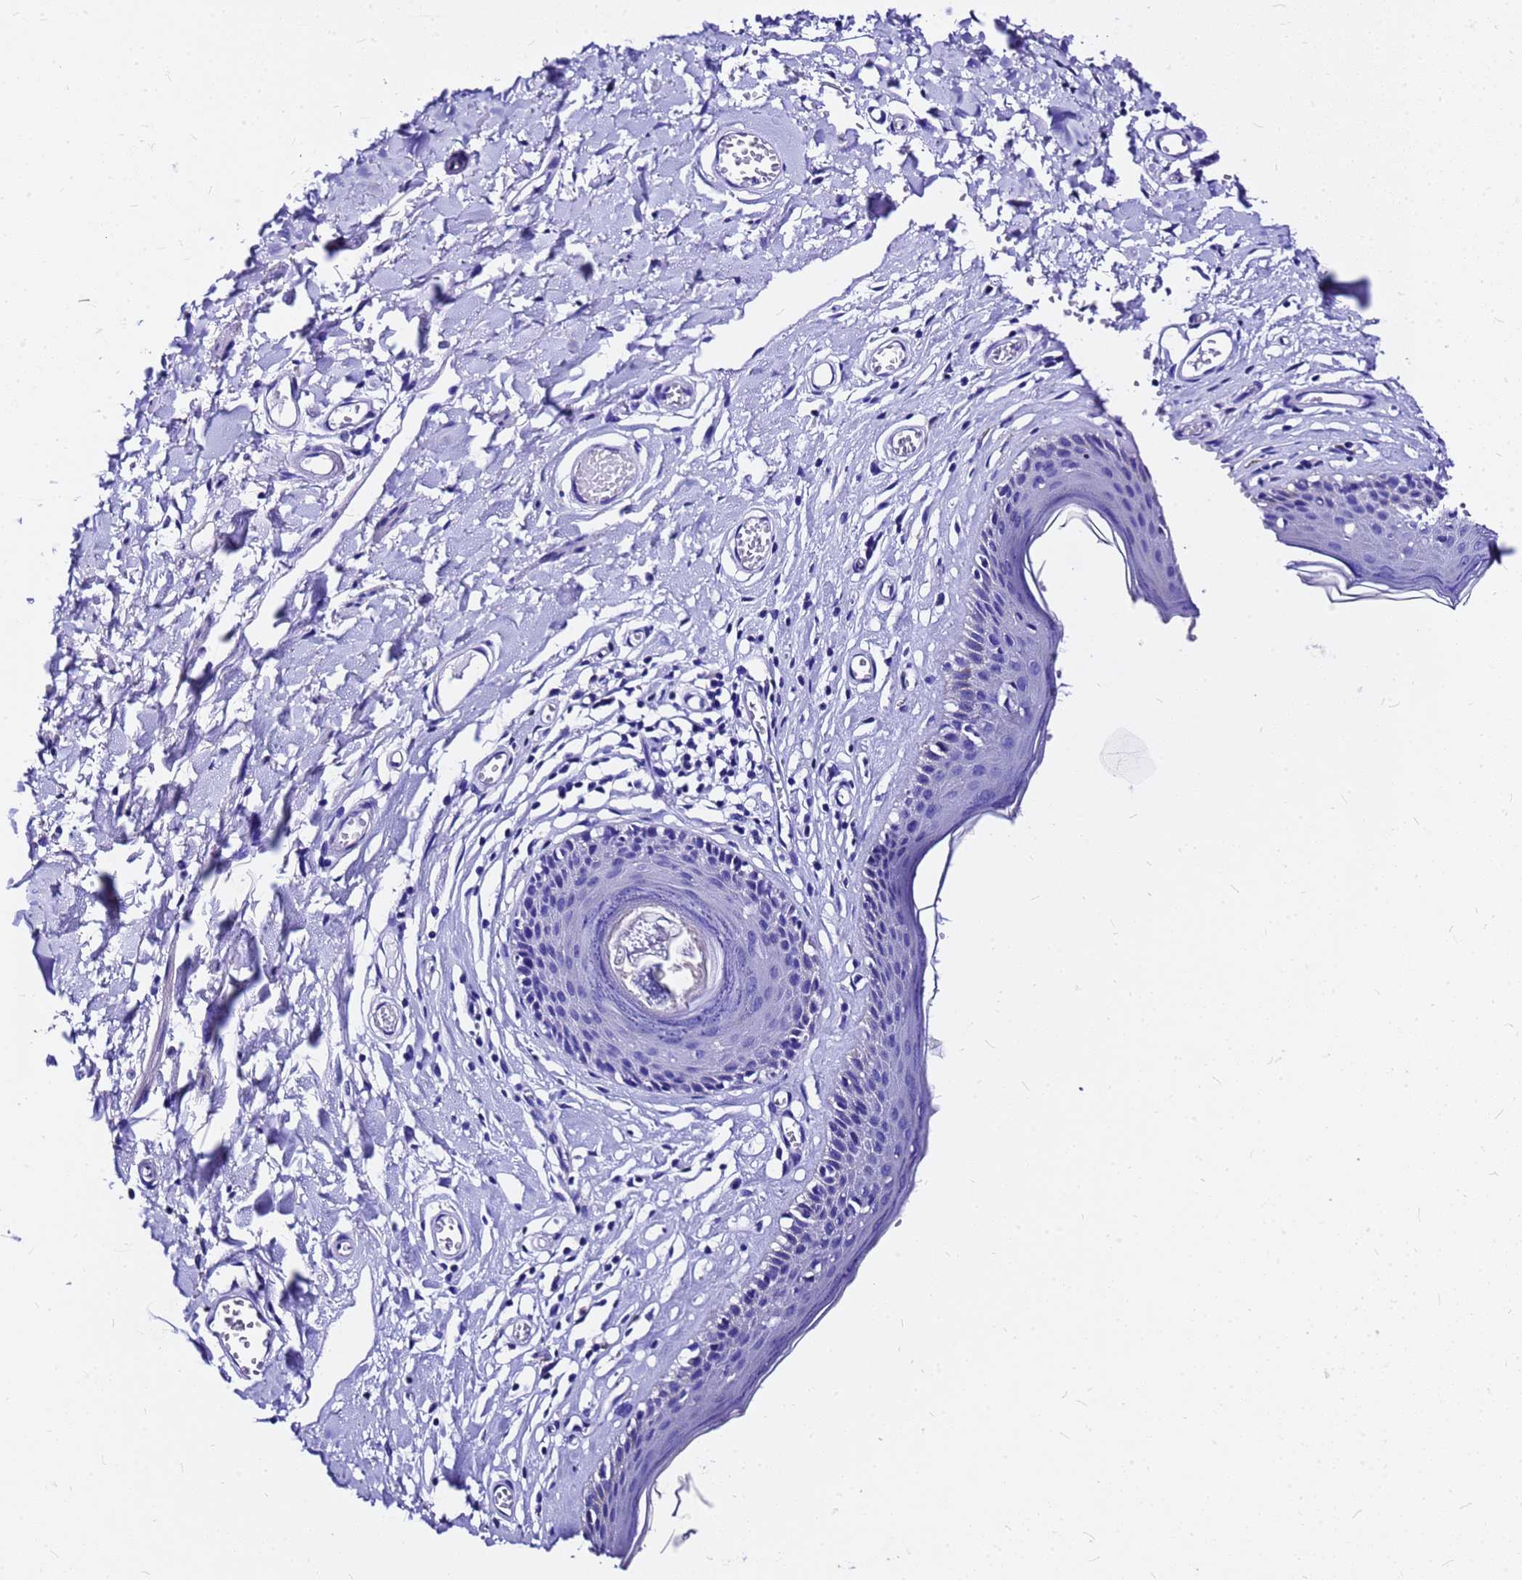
{"staining": {"intensity": "negative", "quantity": "none", "location": "none"}, "tissue": "skin", "cell_type": "Epidermal cells", "image_type": "normal", "snomed": [{"axis": "morphology", "description": "Normal tissue, NOS"}, {"axis": "topography", "description": "Adipose tissue"}, {"axis": "topography", "description": "Vascular tissue"}, {"axis": "topography", "description": "Vulva"}, {"axis": "topography", "description": "Peripheral nerve tissue"}], "caption": "Epidermal cells show no significant protein positivity in benign skin.", "gene": "HERC4", "patient": {"sex": "female", "age": 86}}